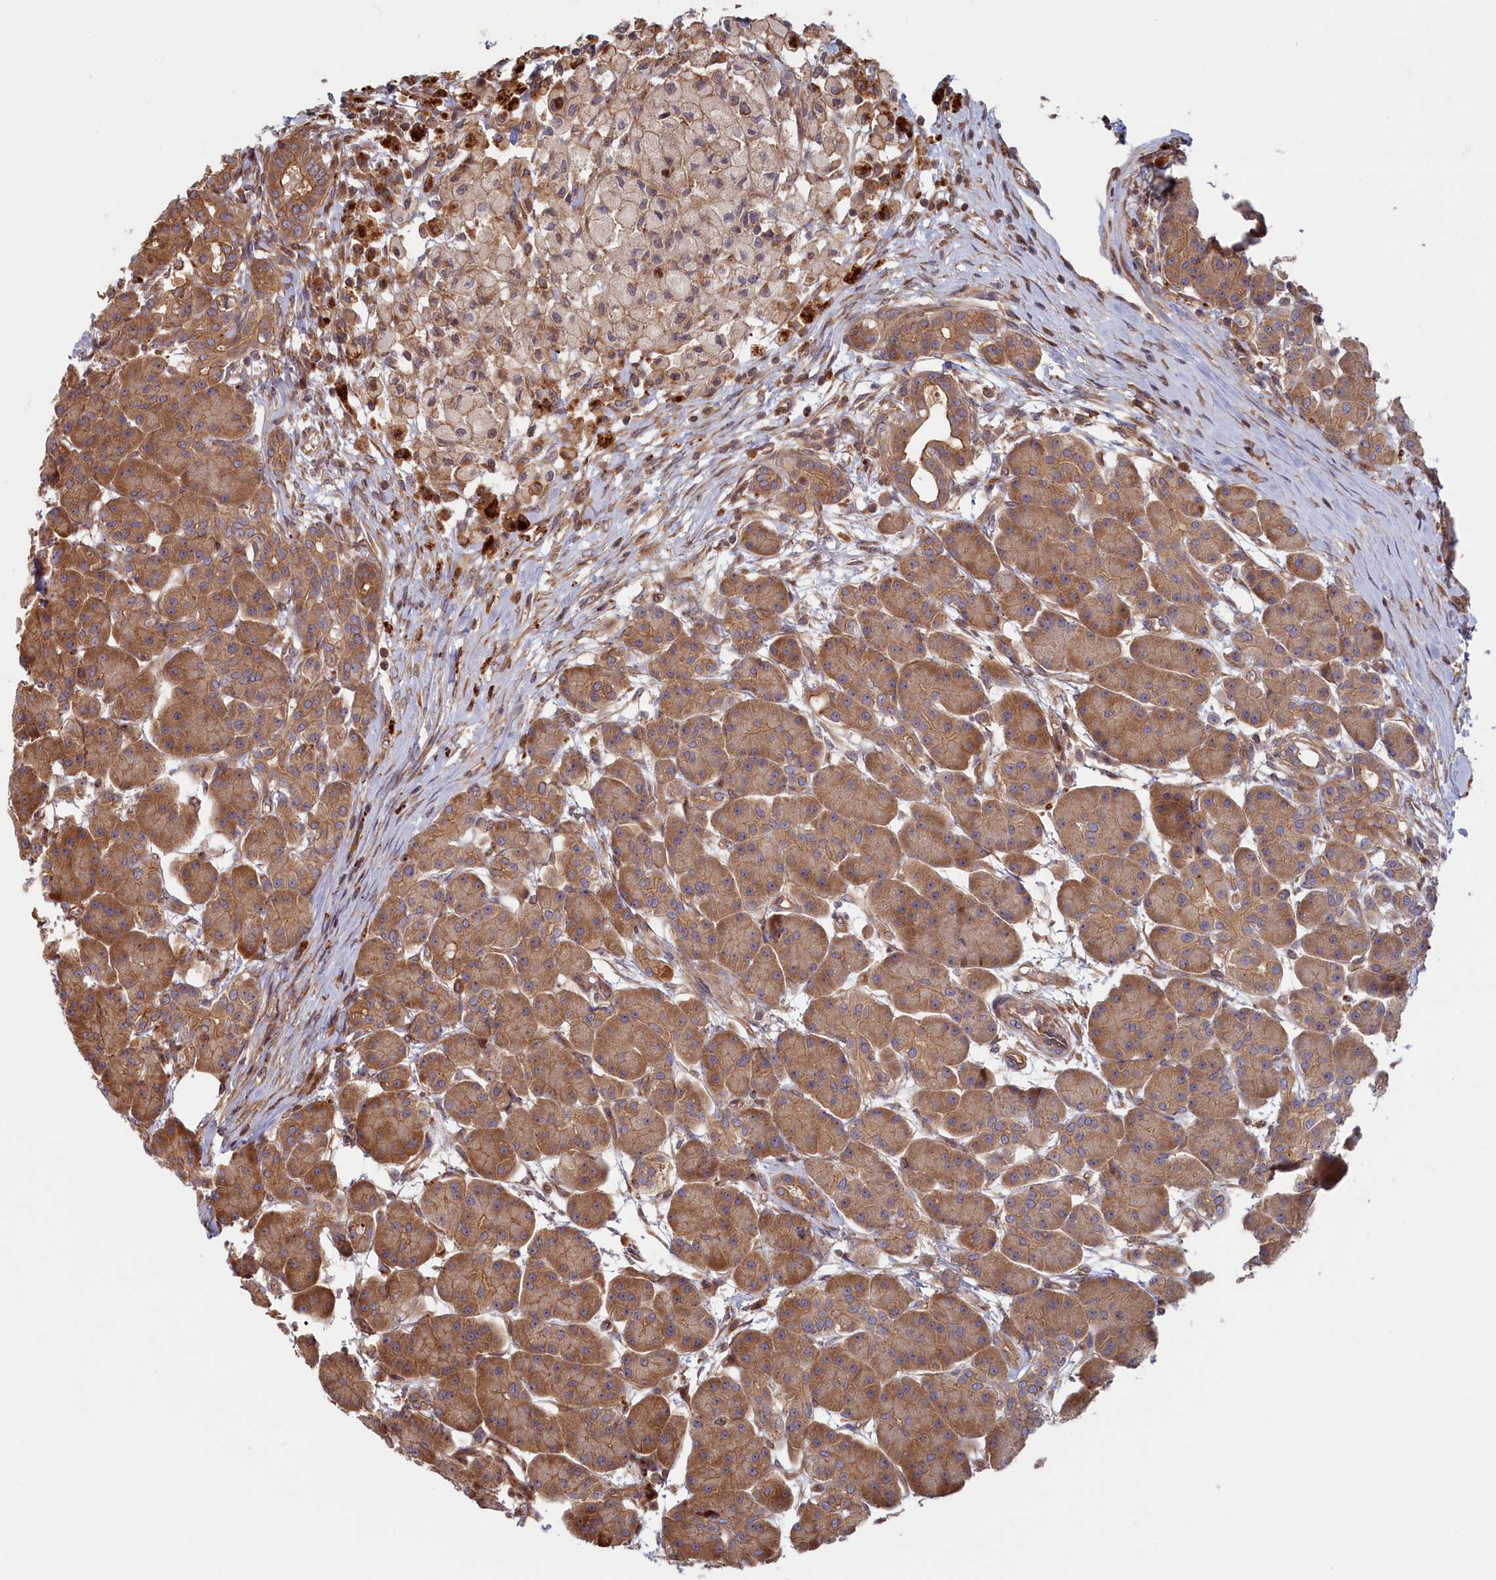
{"staining": {"intensity": "moderate", "quantity": ">75%", "location": "cytoplasmic/membranous"}, "tissue": "pancreas", "cell_type": "Exocrine glandular cells", "image_type": "normal", "snomed": [{"axis": "morphology", "description": "Normal tissue, NOS"}, {"axis": "topography", "description": "Pancreas"}], "caption": "A brown stain labels moderate cytoplasmic/membranous positivity of a protein in exocrine glandular cells of normal pancreas.", "gene": "RILPL1", "patient": {"sex": "male", "age": 63}}